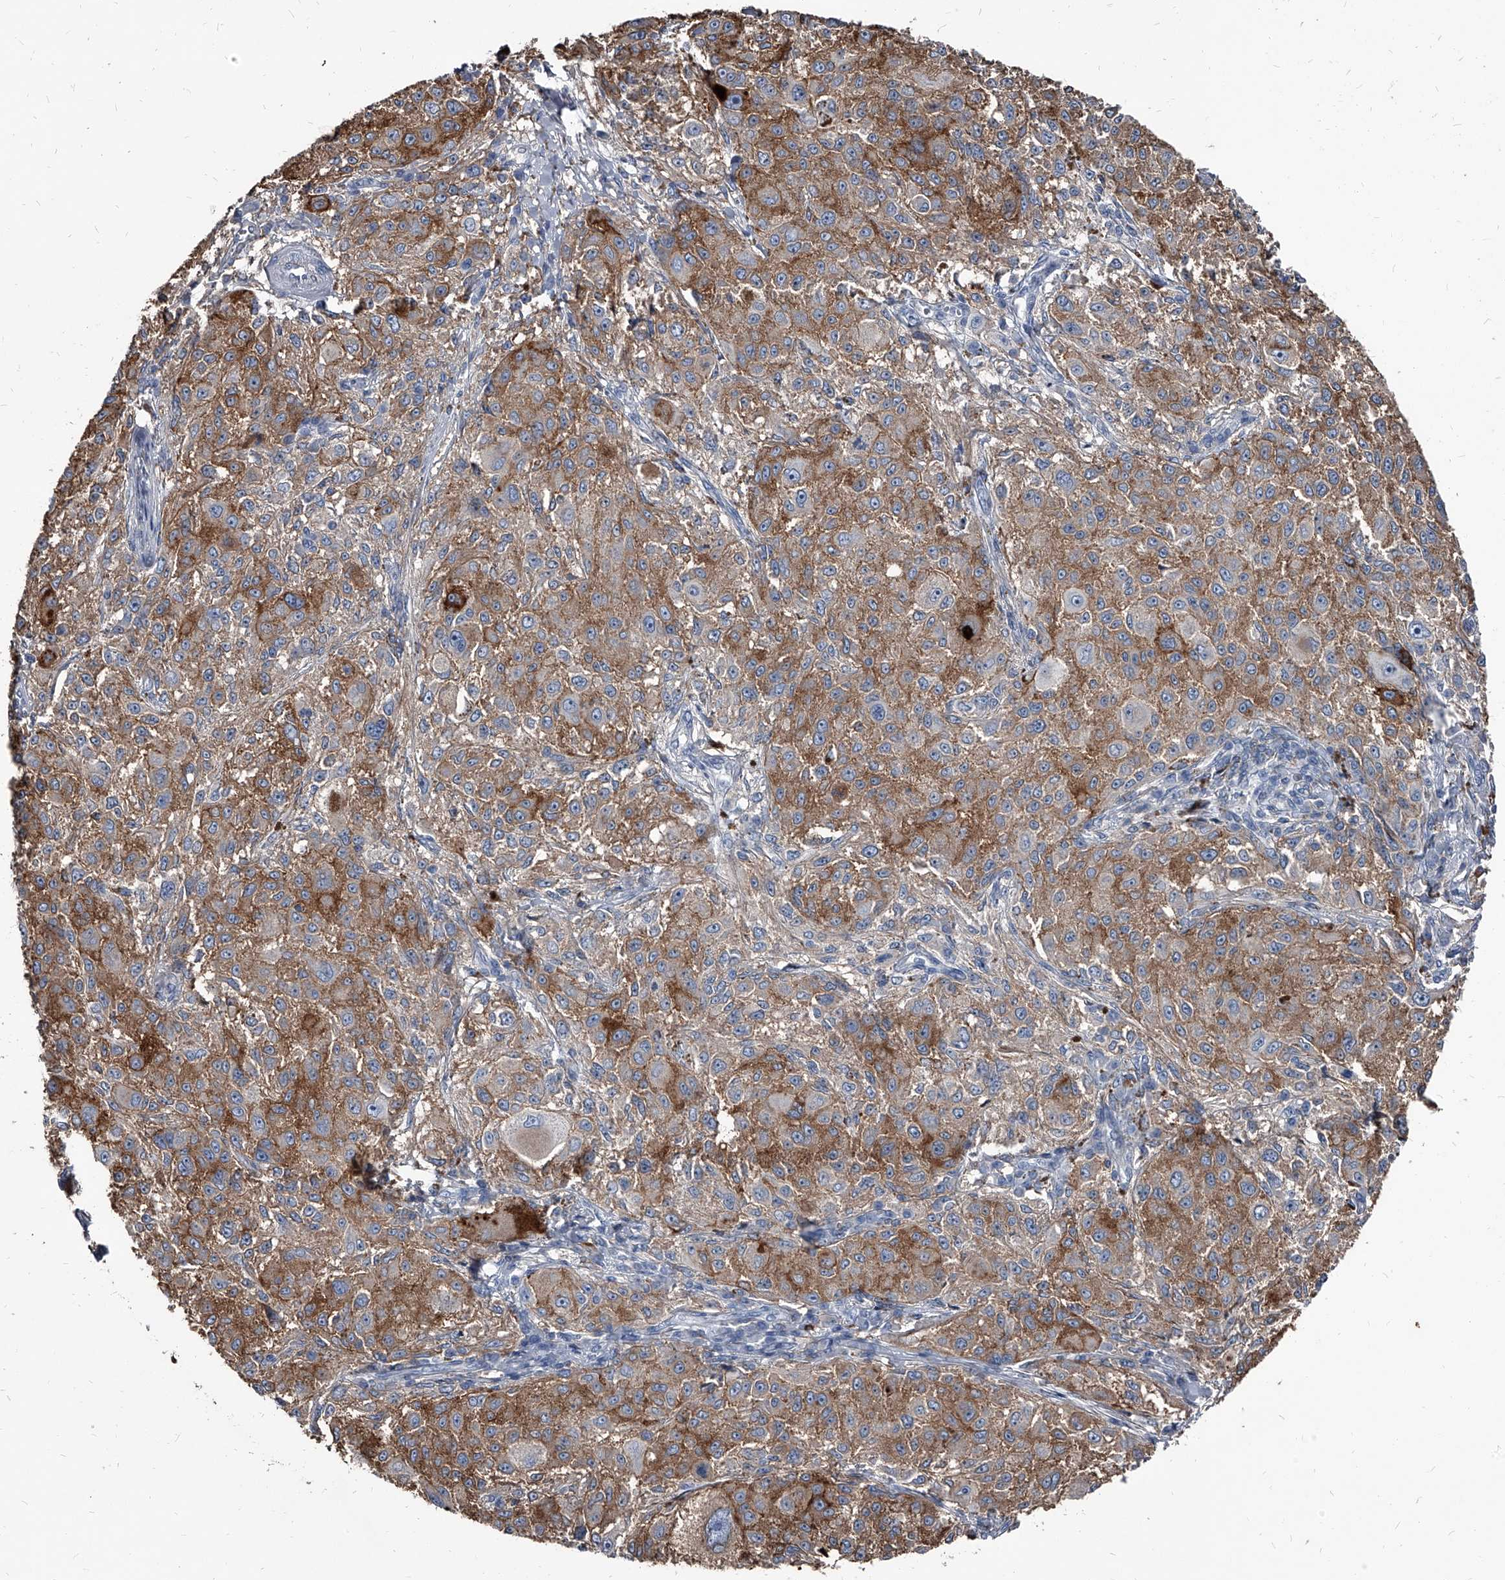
{"staining": {"intensity": "moderate", "quantity": ">75%", "location": "cytoplasmic/membranous"}, "tissue": "melanoma", "cell_type": "Tumor cells", "image_type": "cancer", "snomed": [{"axis": "morphology", "description": "Necrosis, NOS"}, {"axis": "morphology", "description": "Malignant melanoma, NOS"}, {"axis": "topography", "description": "Skin"}], "caption": "This is a micrograph of immunohistochemistry (IHC) staining of melanoma, which shows moderate positivity in the cytoplasmic/membranous of tumor cells.", "gene": "PGLYRP3", "patient": {"sex": "female", "age": 87}}